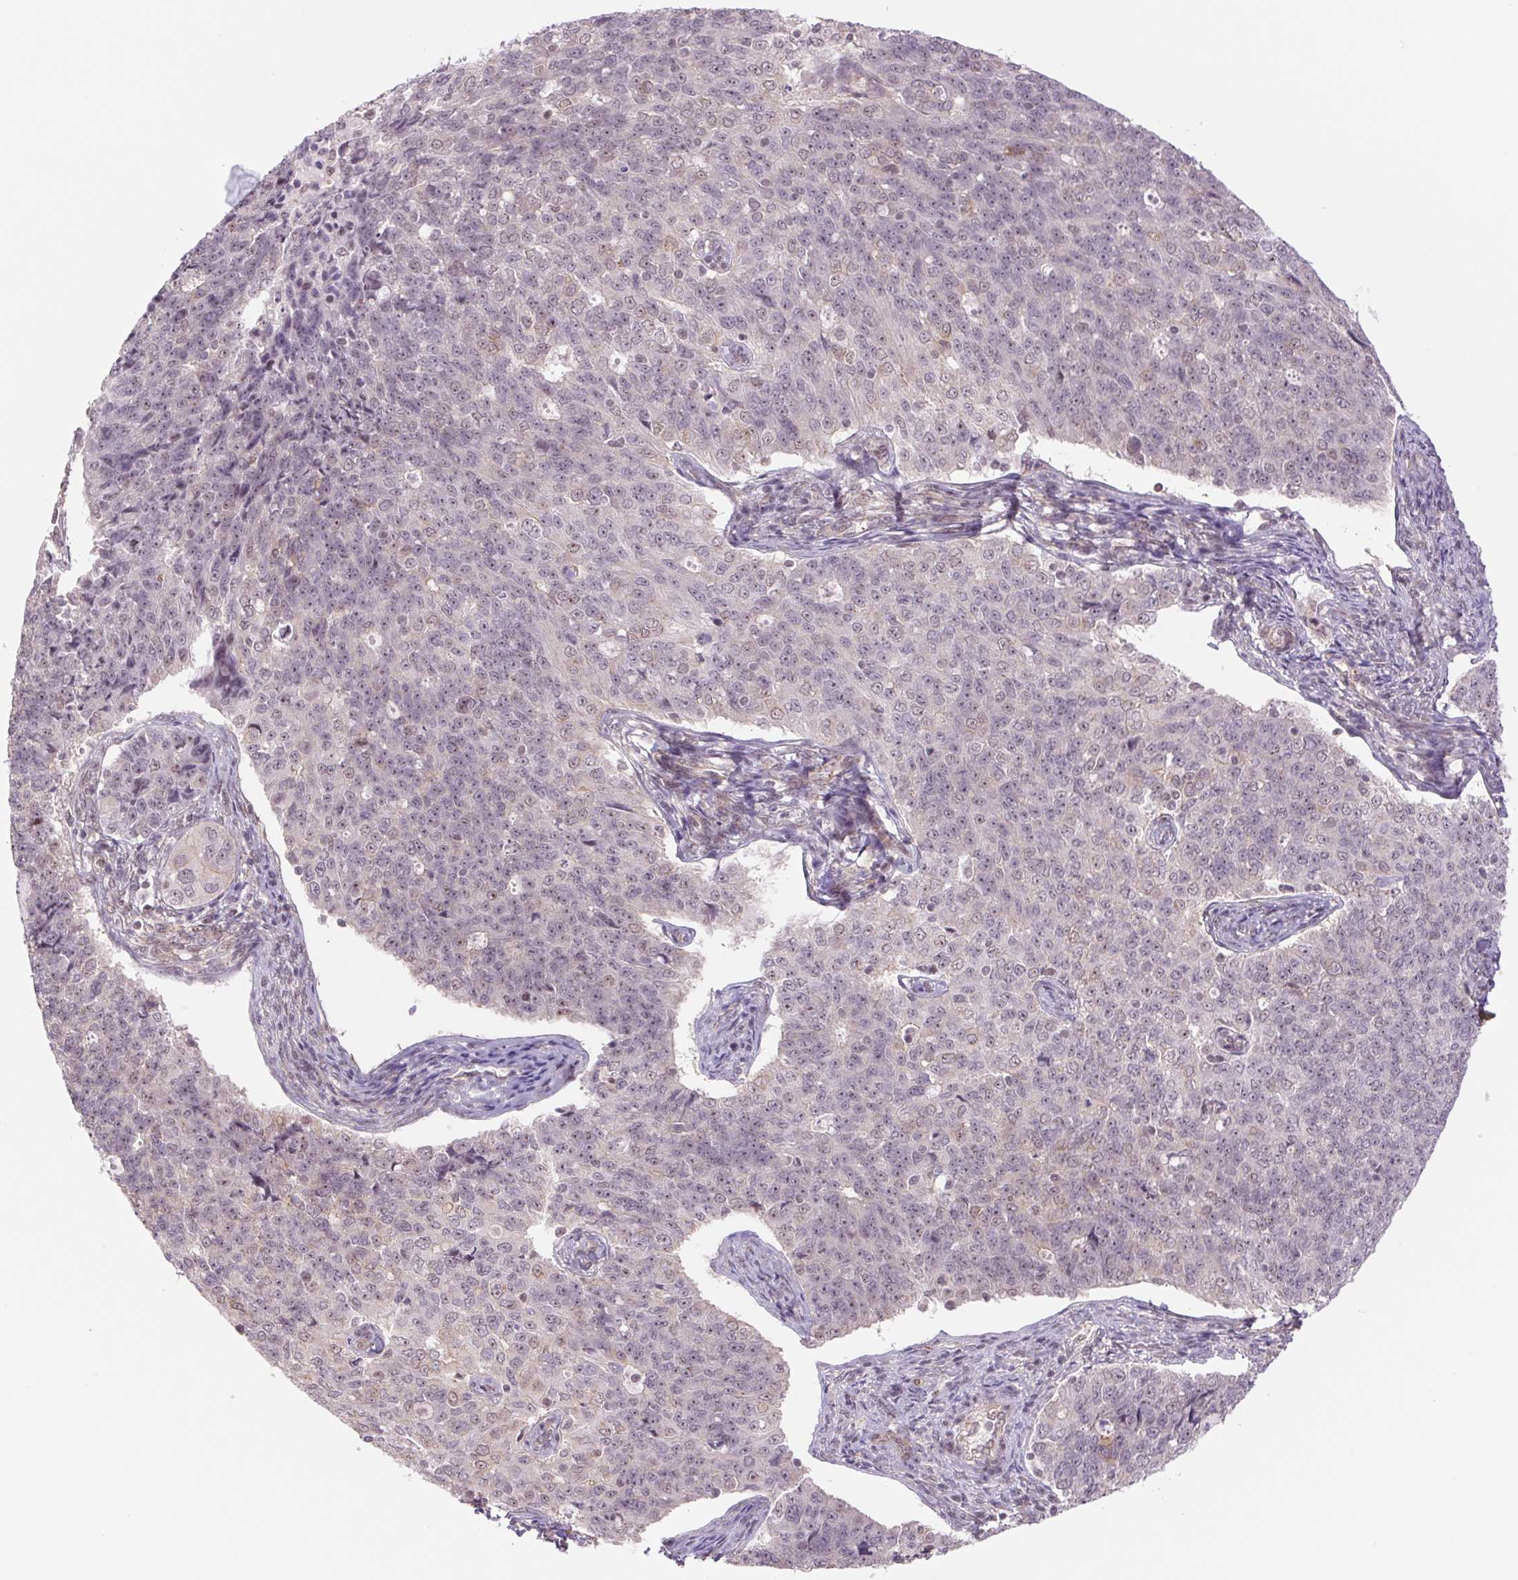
{"staining": {"intensity": "weak", "quantity": "<25%", "location": "nuclear"}, "tissue": "endometrial cancer", "cell_type": "Tumor cells", "image_type": "cancer", "snomed": [{"axis": "morphology", "description": "Adenocarcinoma, NOS"}, {"axis": "topography", "description": "Endometrium"}], "caption": "Immunohistochemistry (IHC) histopathology image of human endometrial cancer (adenocarcinoma) stained for a protein (brown), which exhibits no positivity in tumor cells.", "gene": "CWC25", "patient": {"sex": "female", "age": 43}}